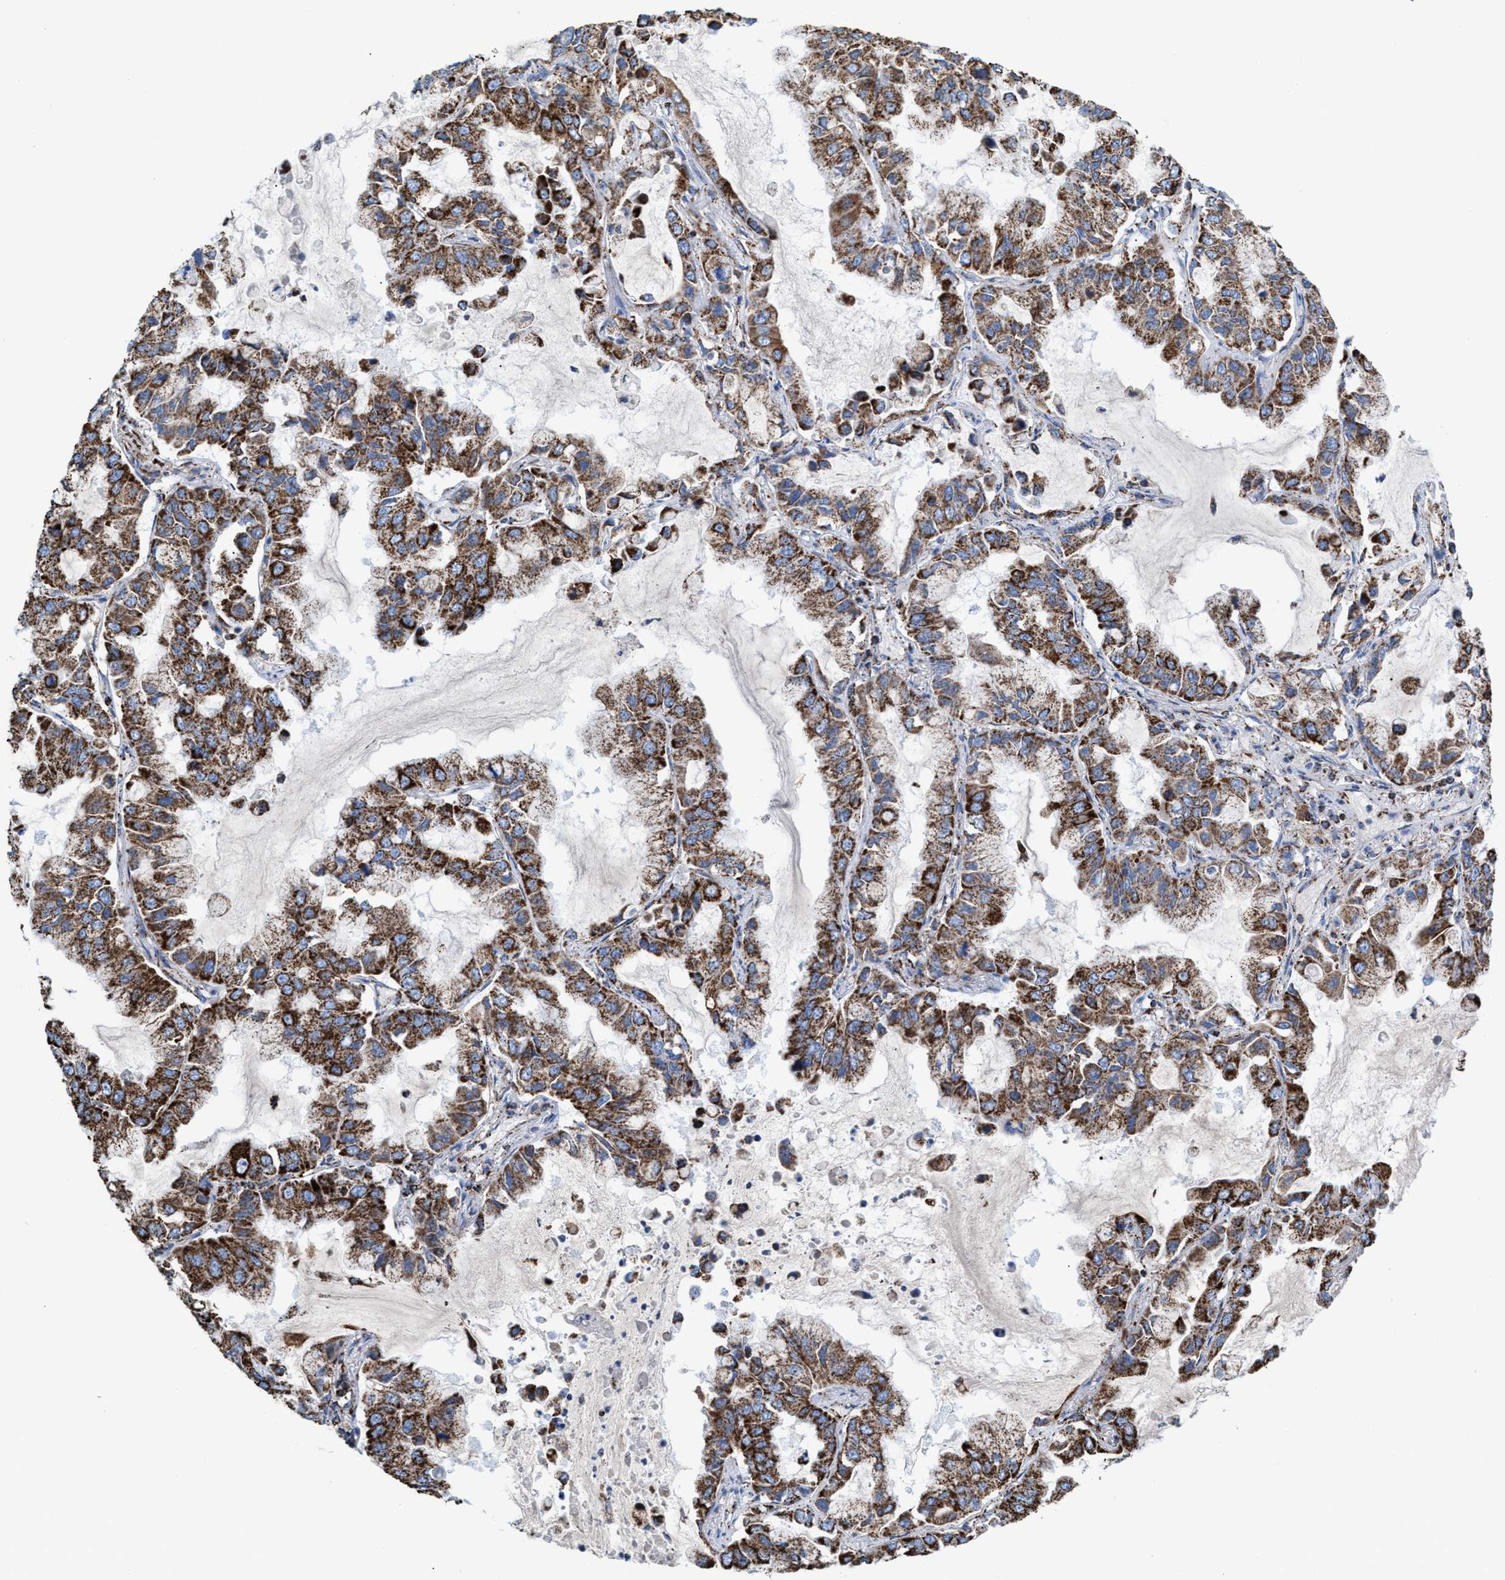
{"staining": {"intensity": "moderate", "quantity": ">75%", "location": "cytoplasmic/membranous"}, "tissue": "lung cancer", "cell_type": "Tumor cells", "image_type": "cancer", "snomed": [{"axis": "morphology", "description": "Adenocarcinoma, NOS"}, {"axis": "topography", "description": "Lung"}], "caption": "Brown immunohistochemical staining in human lung cancer (adenocarcinoma) reveals moderate cytoplasmic/membranous staining in about >75% of tumor cells. (Brightfield microscopy of DAB IHC at high magnification).", "gene": "ECHS1", "patient": {"sex": "male", "age": 64}}